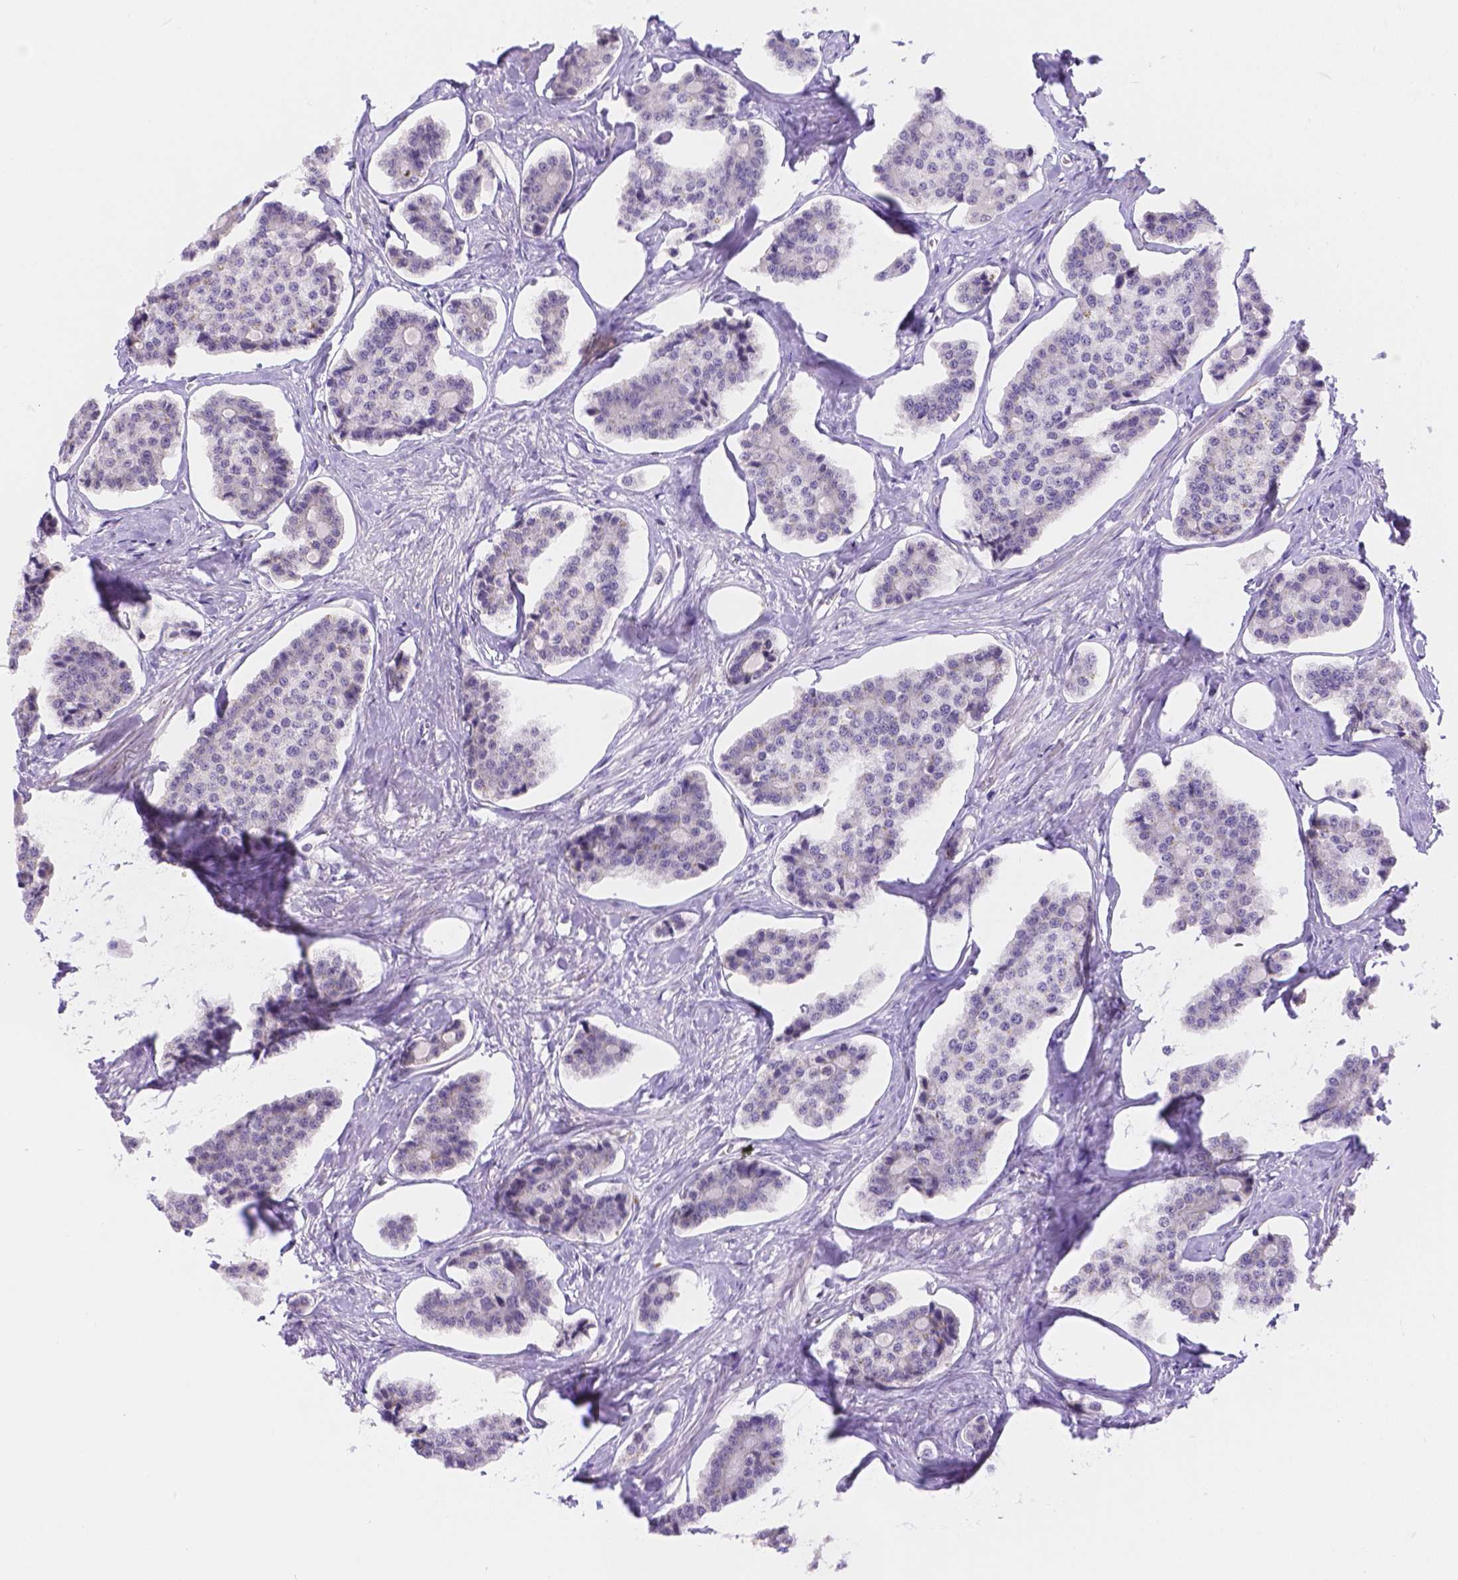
{"staining": {"intensity": "negative", "quantity": "none", "location": "none"}, "tissue": "carcinoid", "cell_type": "Tumor cells", "image_type": "cancer", "snomed": [{"axis": "morphology", "description": "Carcinoid, malignant, NOS"}, {"axis": "topography", "description": "Small intestine"}], "caption": "High power microscopy histopathology image of an immunohistochemistry (IHC) histopathology image of carcinoid, revealing no significant staining in tumor cells.", "gene": "NXPE2", "patient": {"sex": "female", "age": 65}}